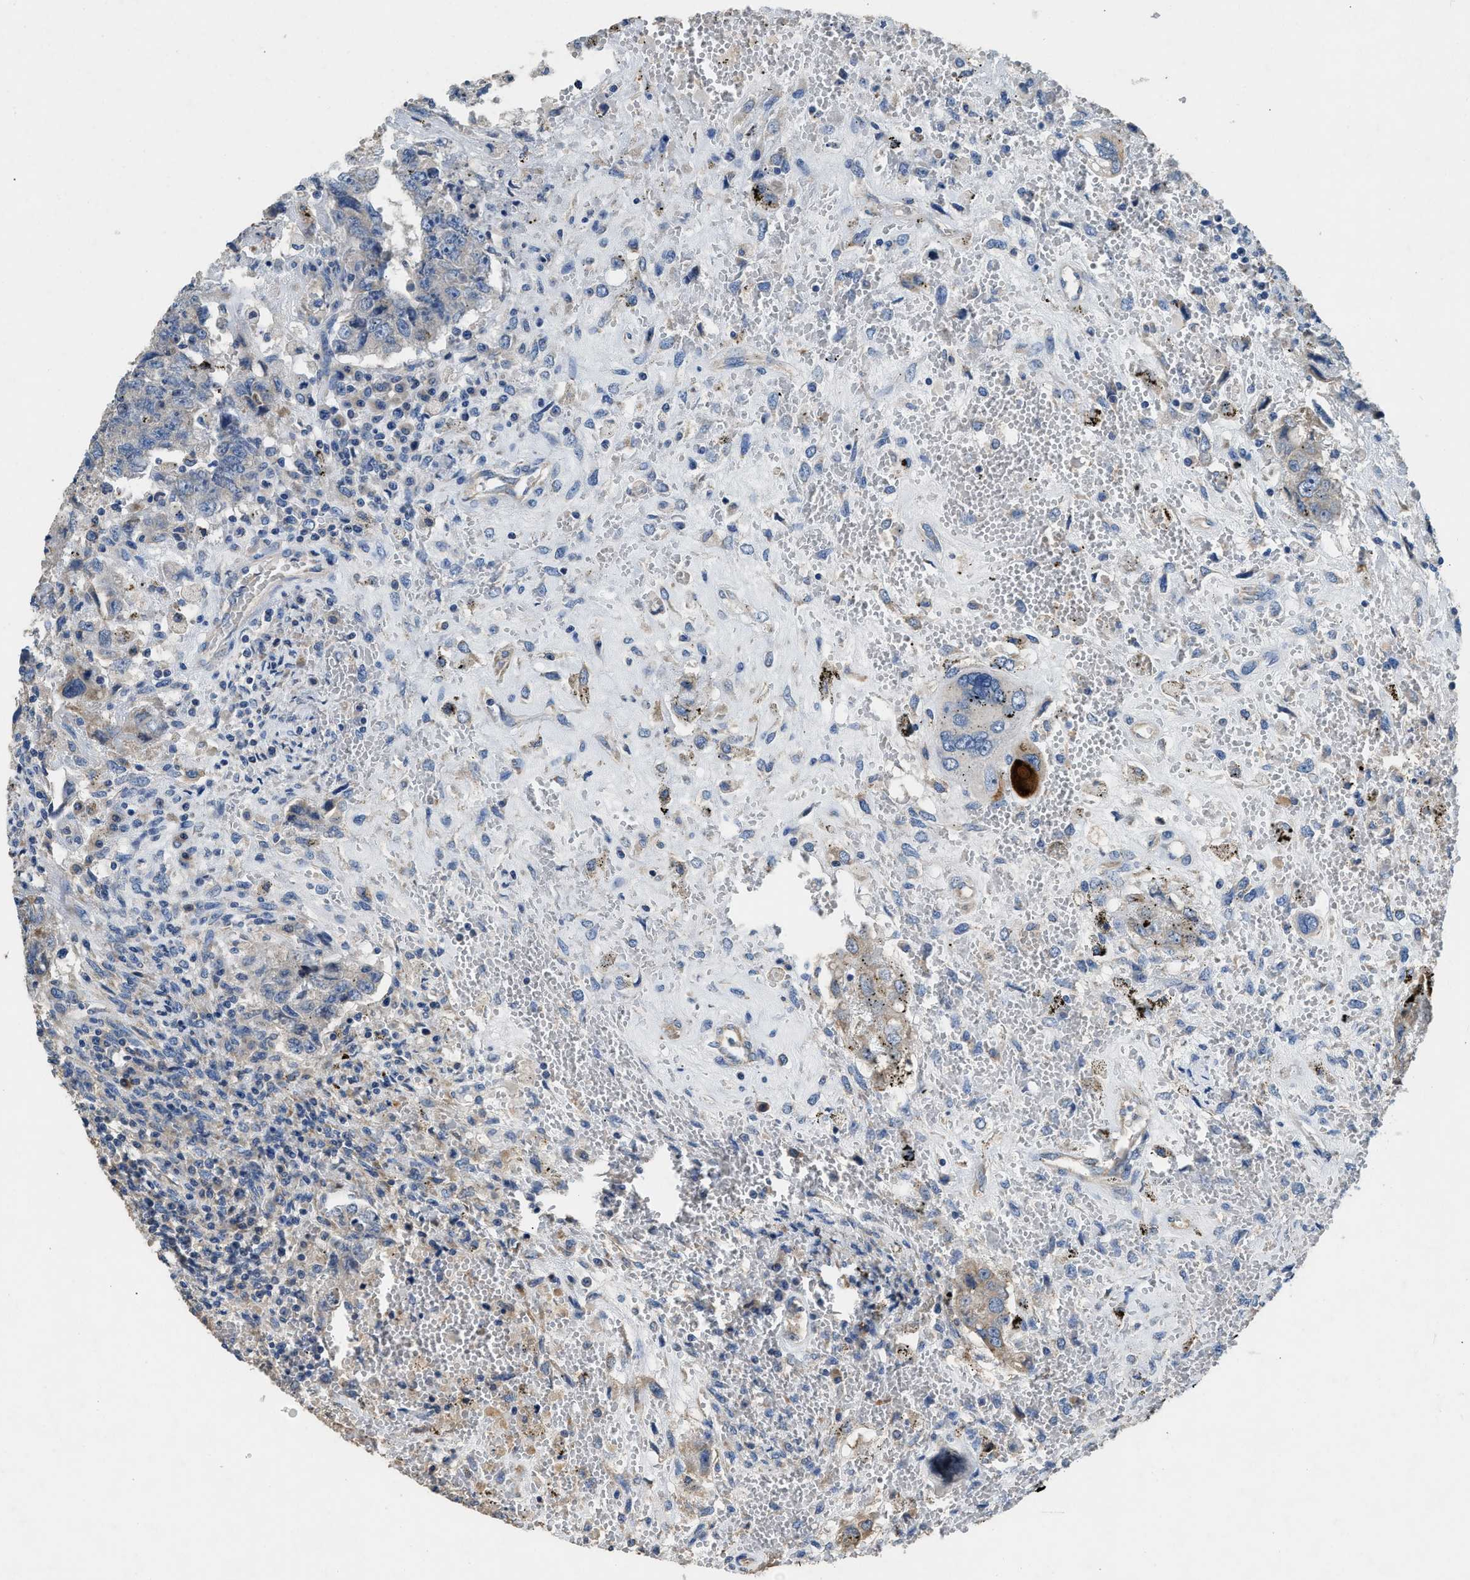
{"staining": {"intensity": "negative", "quantity": "none", "location": "none"}, "tissue": "testis cancer", "cell_type": "Tumor cells", "image_type": "cancer", "snomed": [{"axis": "morphology", "description": "Carcinoma, Embryonal, NOS"}, {"axis": "topography", "description": "Testis"}], "caption": "A micrograph of testis cancer (embryonal carcinoma) stained for a protein exhibits no brown staining in tumor cells.", "gene": "TMEM150A", "patient": {"sex": "male", "age": 26}}